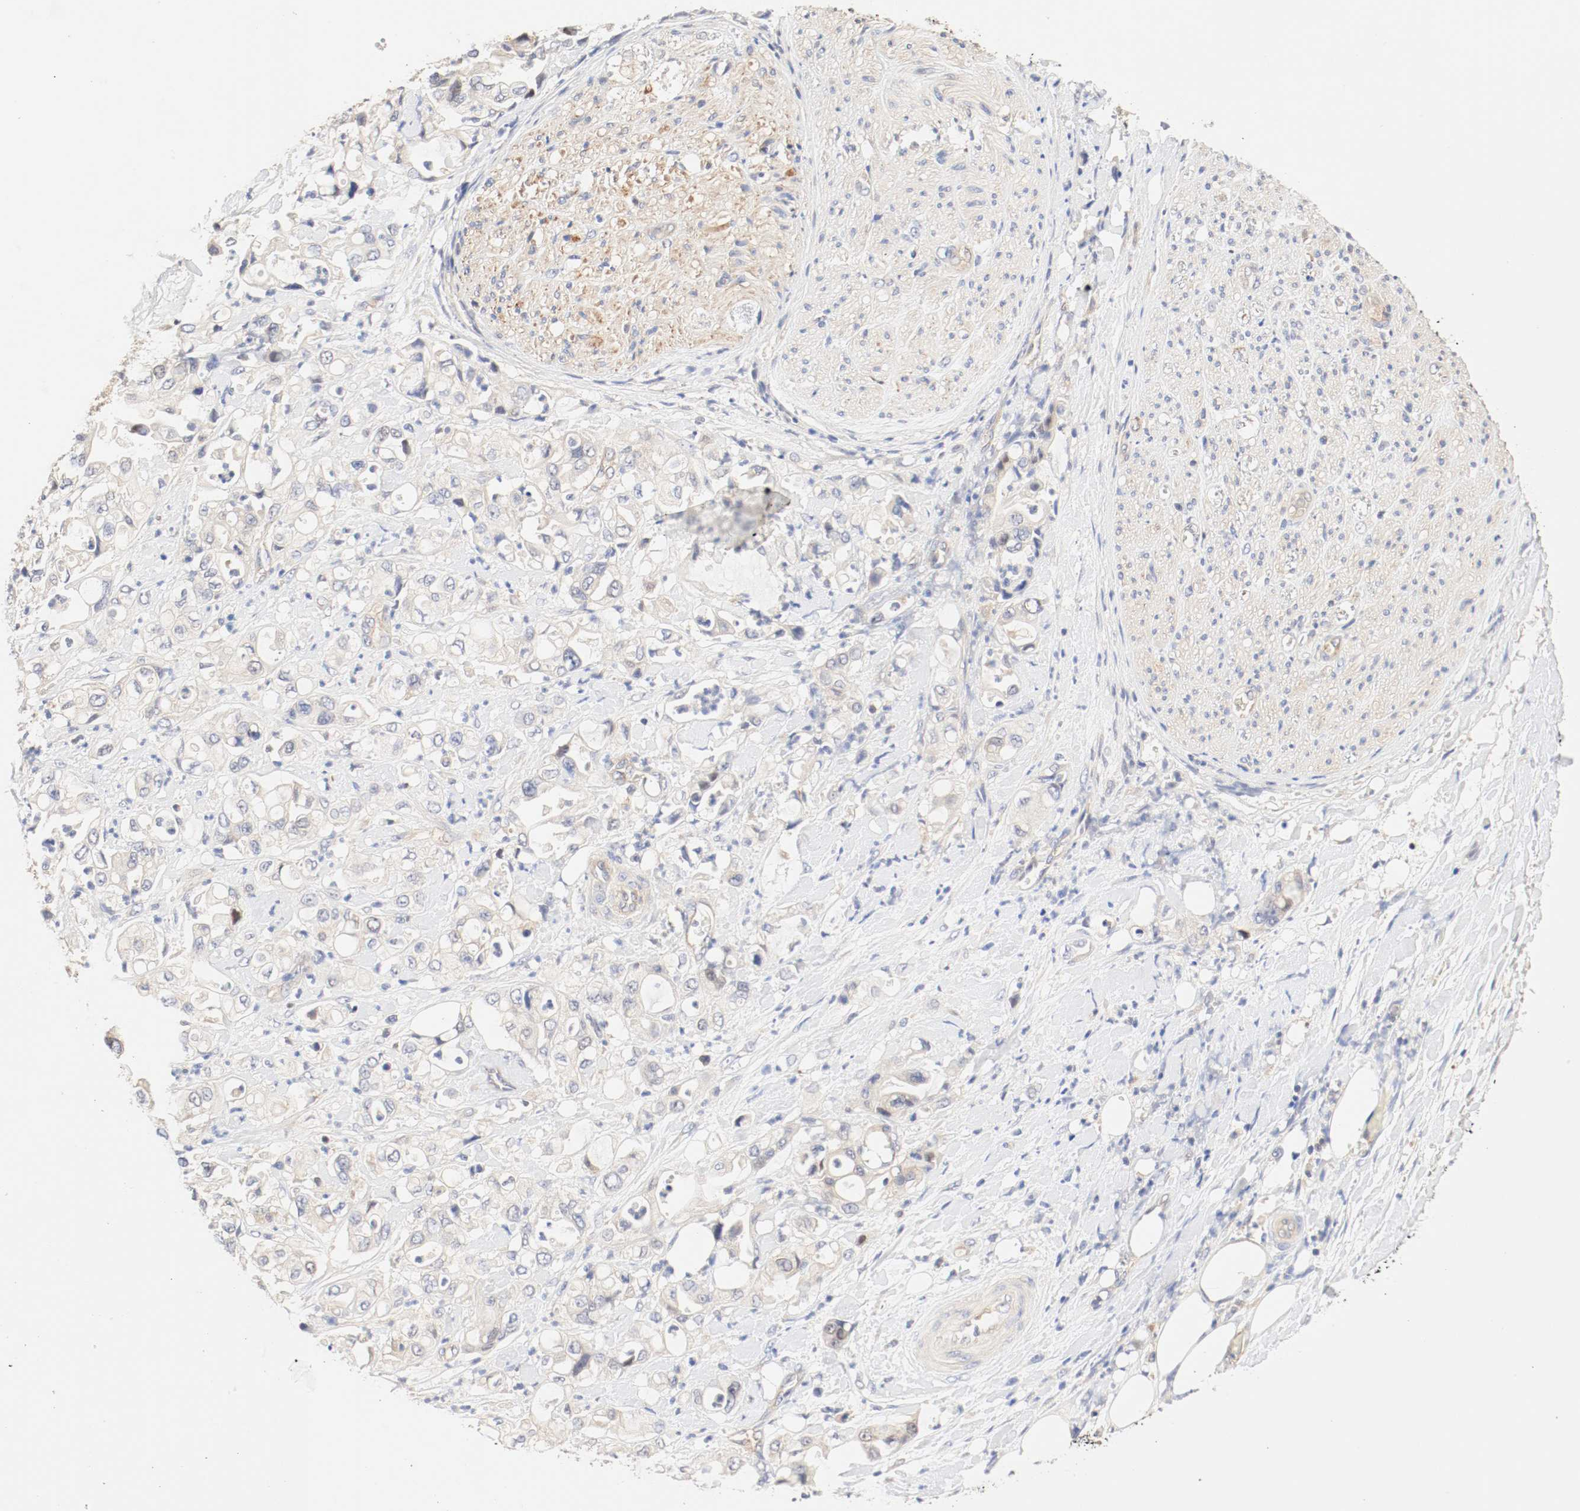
{"staining": {"intensity": "weak", "quantity": "<25%", "location": "cytoplasmic/membranous"}, "tissue": "pancreatic cancer", "cell_type": "Tumor cells", "image_type": "cancer", "snomed": [{"axis": "morphology", "description": "Adenocarcinoma, NOS"}, {"axis": "topography", "description": "Pancreas"}], "caption": "Micrograph shows no protein positivity in tumor cells of pancreatic cancer (adenocarcinoma) tissue.", "gene": "GIT1", "patient": {"sex": "male", "age": 70}}